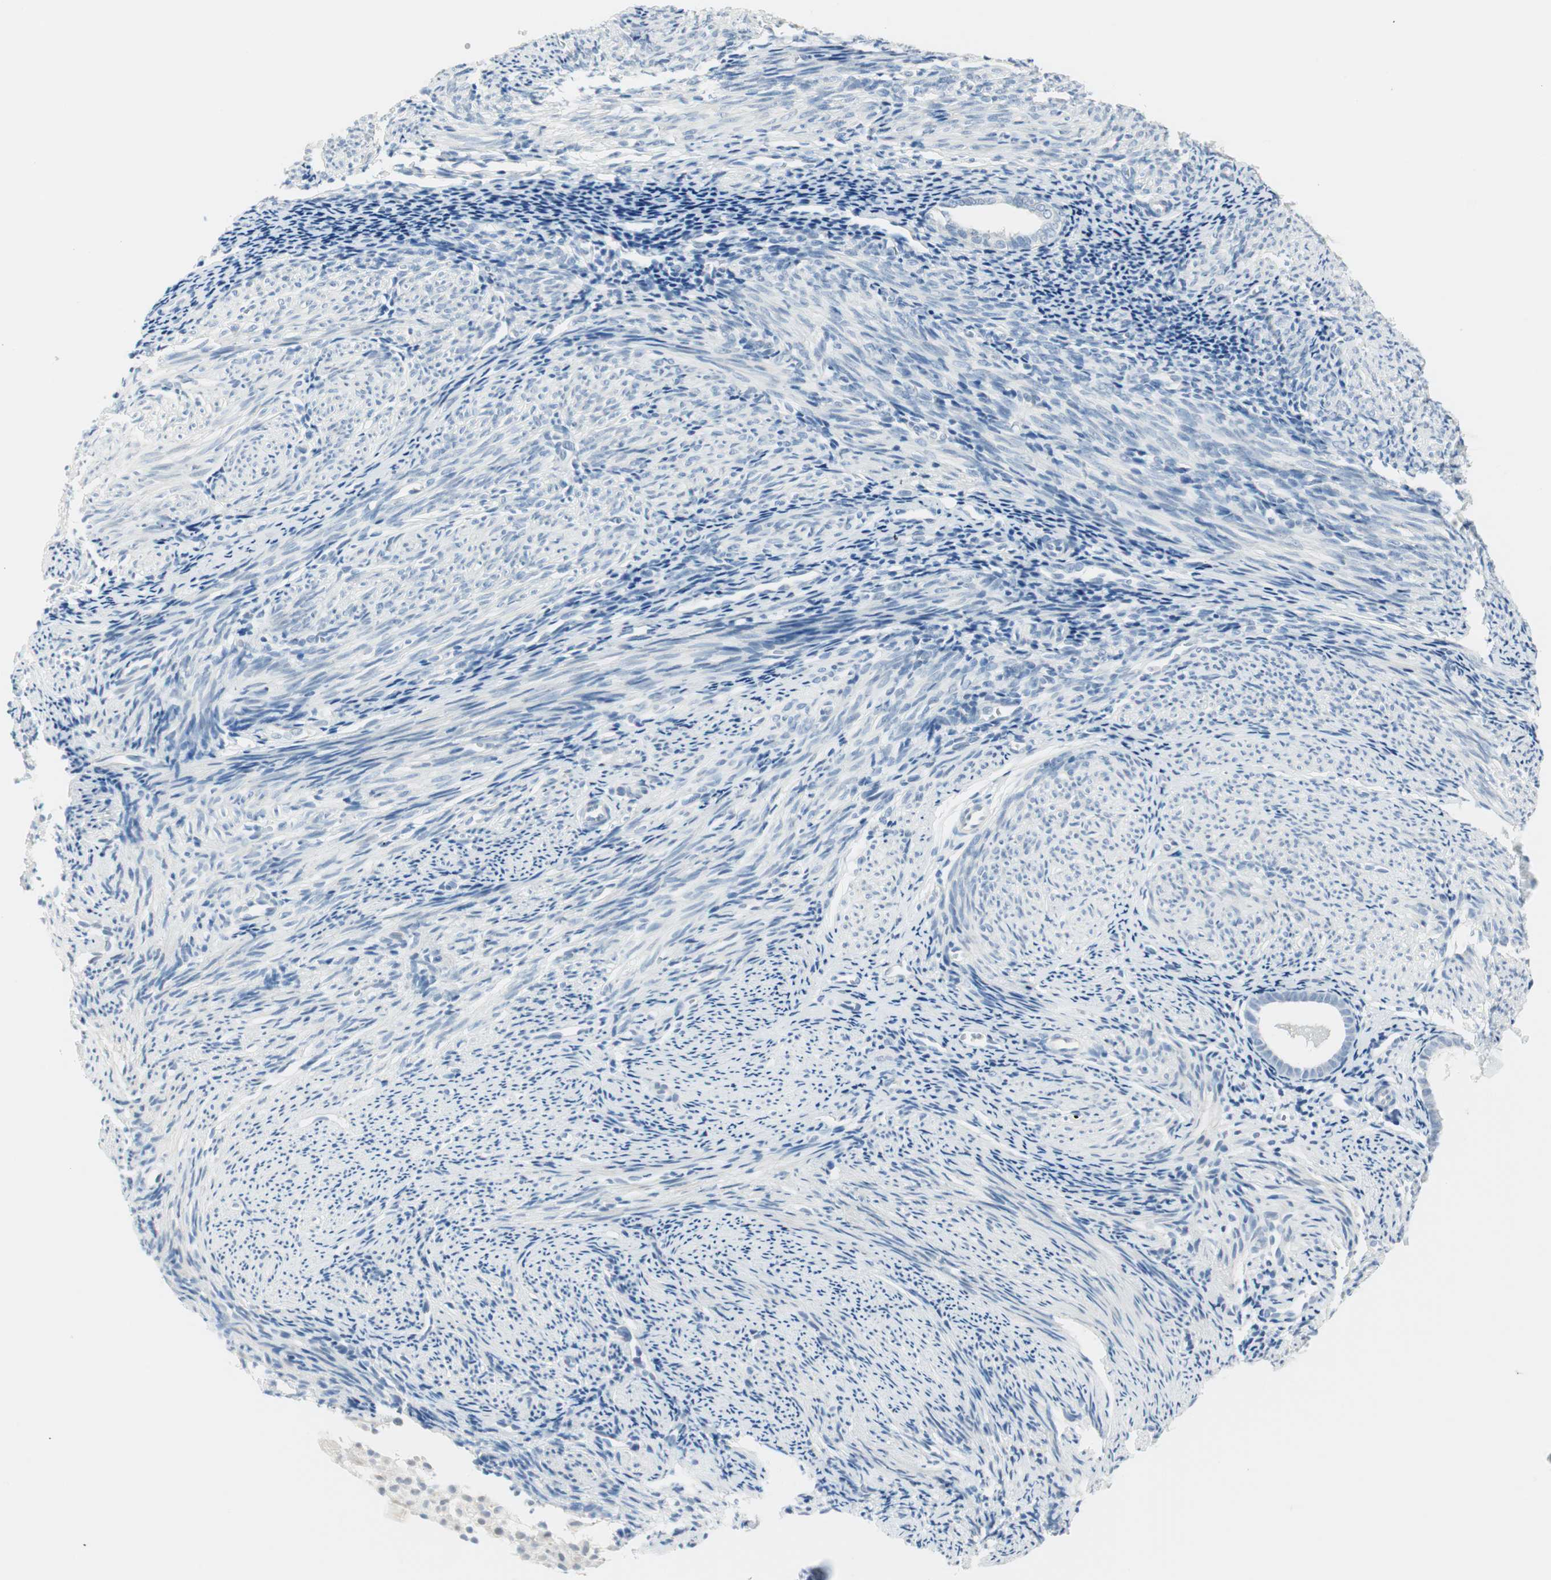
{"staining": {"intensity": "negative", "quantity": "none", "location": "none"}, "tissue": "endometrium", "cell_type": "Cells in endometrial stroma", "image_type": "normal", "snomed": [{"axis": "morphology", "description": "Normal tissue, NOS"}, {"axis": "topography", "description": "Smooth muscle"}, {"axis": "topography", "description": "Endometrium"}], "caption": "Endometrium stained for a protein using immunohistochemistry (IHC) shows no expression cells in endometrial stroma.", "gene": "MLLT10", "patient": {"sex": "female", "age": 57}}